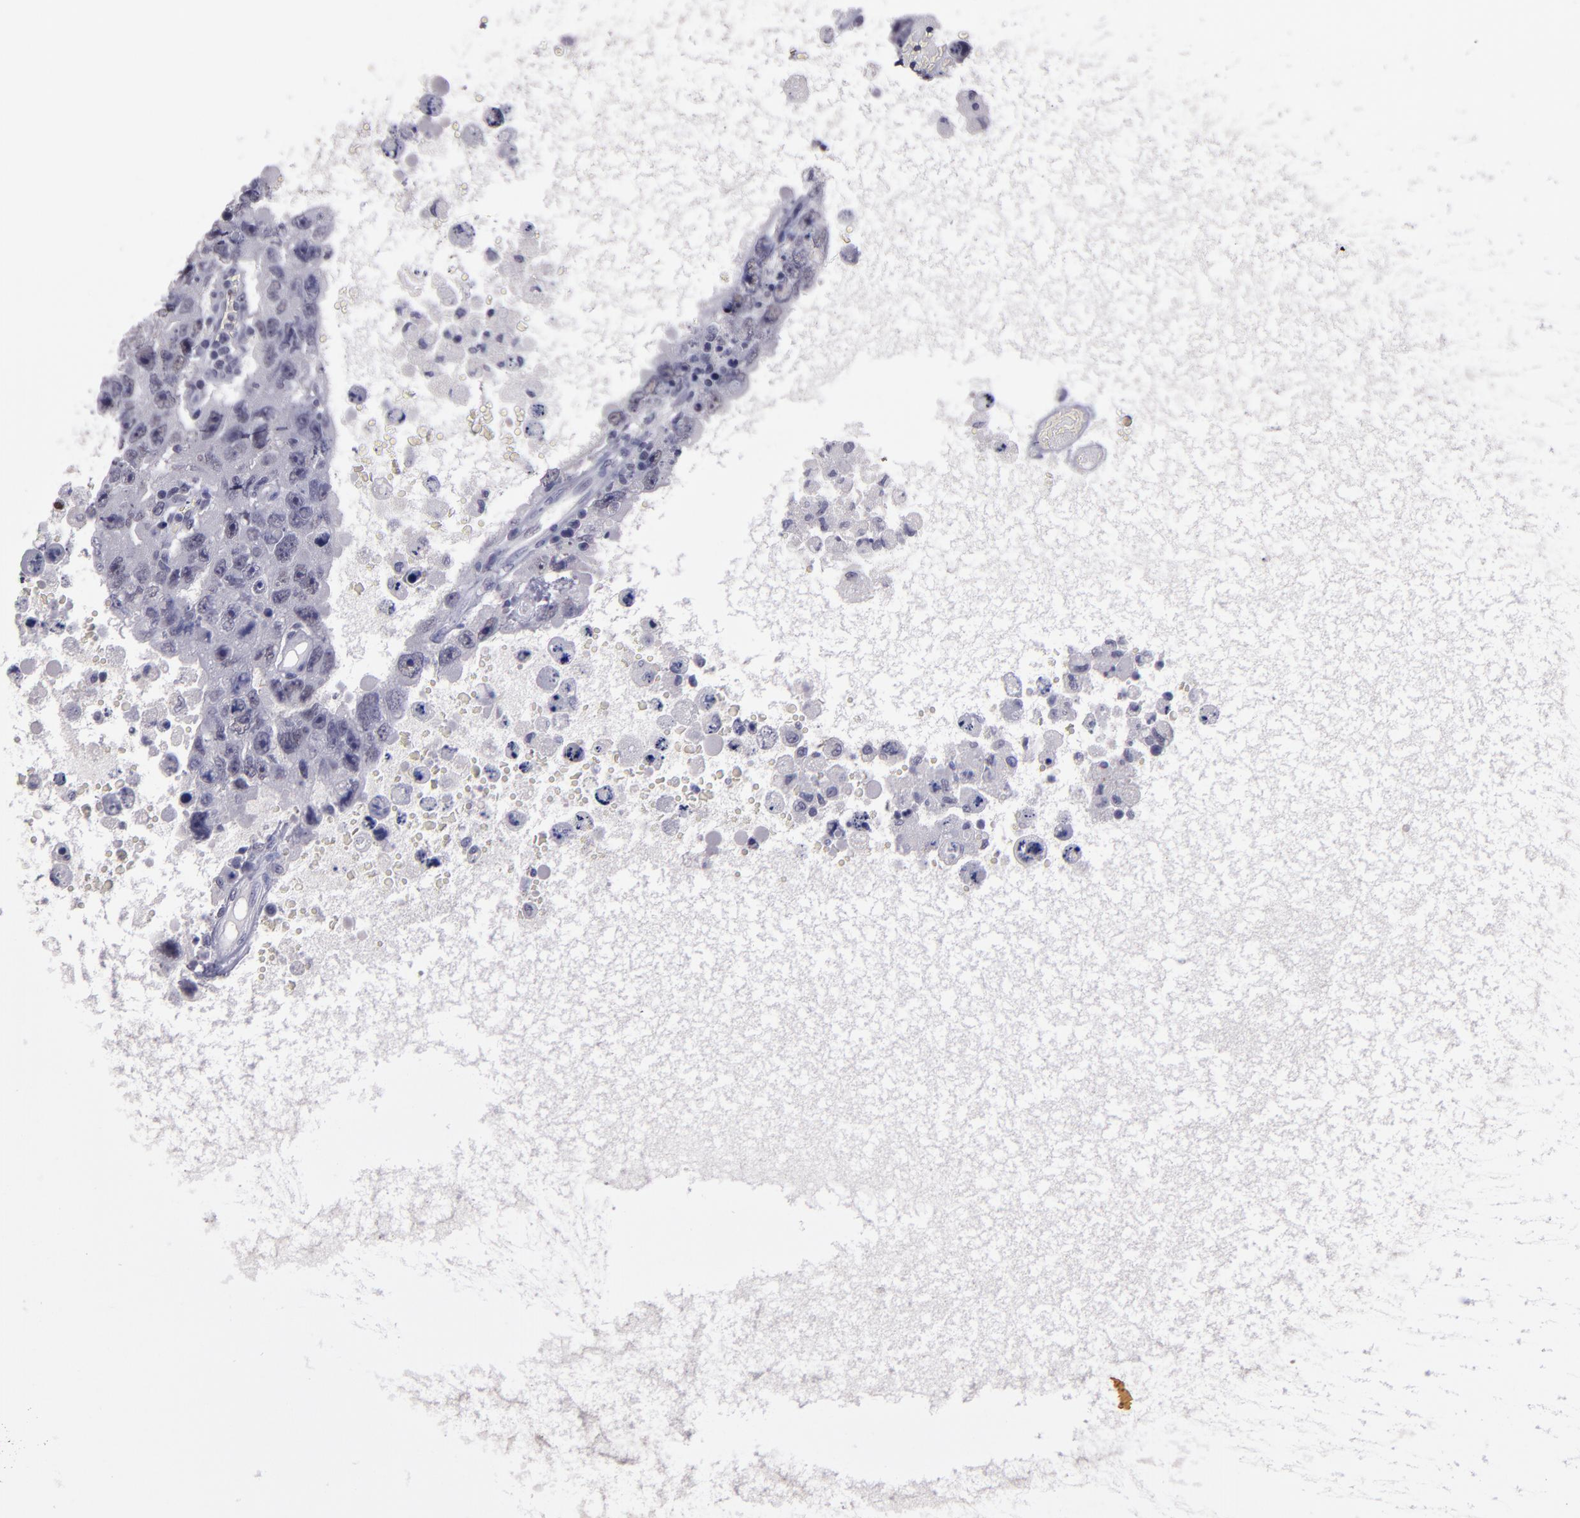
{"staining": {"intensity": "negative", "quantity": "none", "location": "none"}, "tissue": "testis cancer", "cell_type": "Tumor cells", "image_type": "cancer", "snomed": [{"axis": "morphology", "description": "Carcinoma, Embryonal, NOS"}, {"axis": "topography", "description": "Testis"}], "caption": "Tumor cells show no significant protein positivity in testis cancer (embryonal carcinoma).", "gene": "CEBPE", "patient": {"sex": "male", "age": 26}}